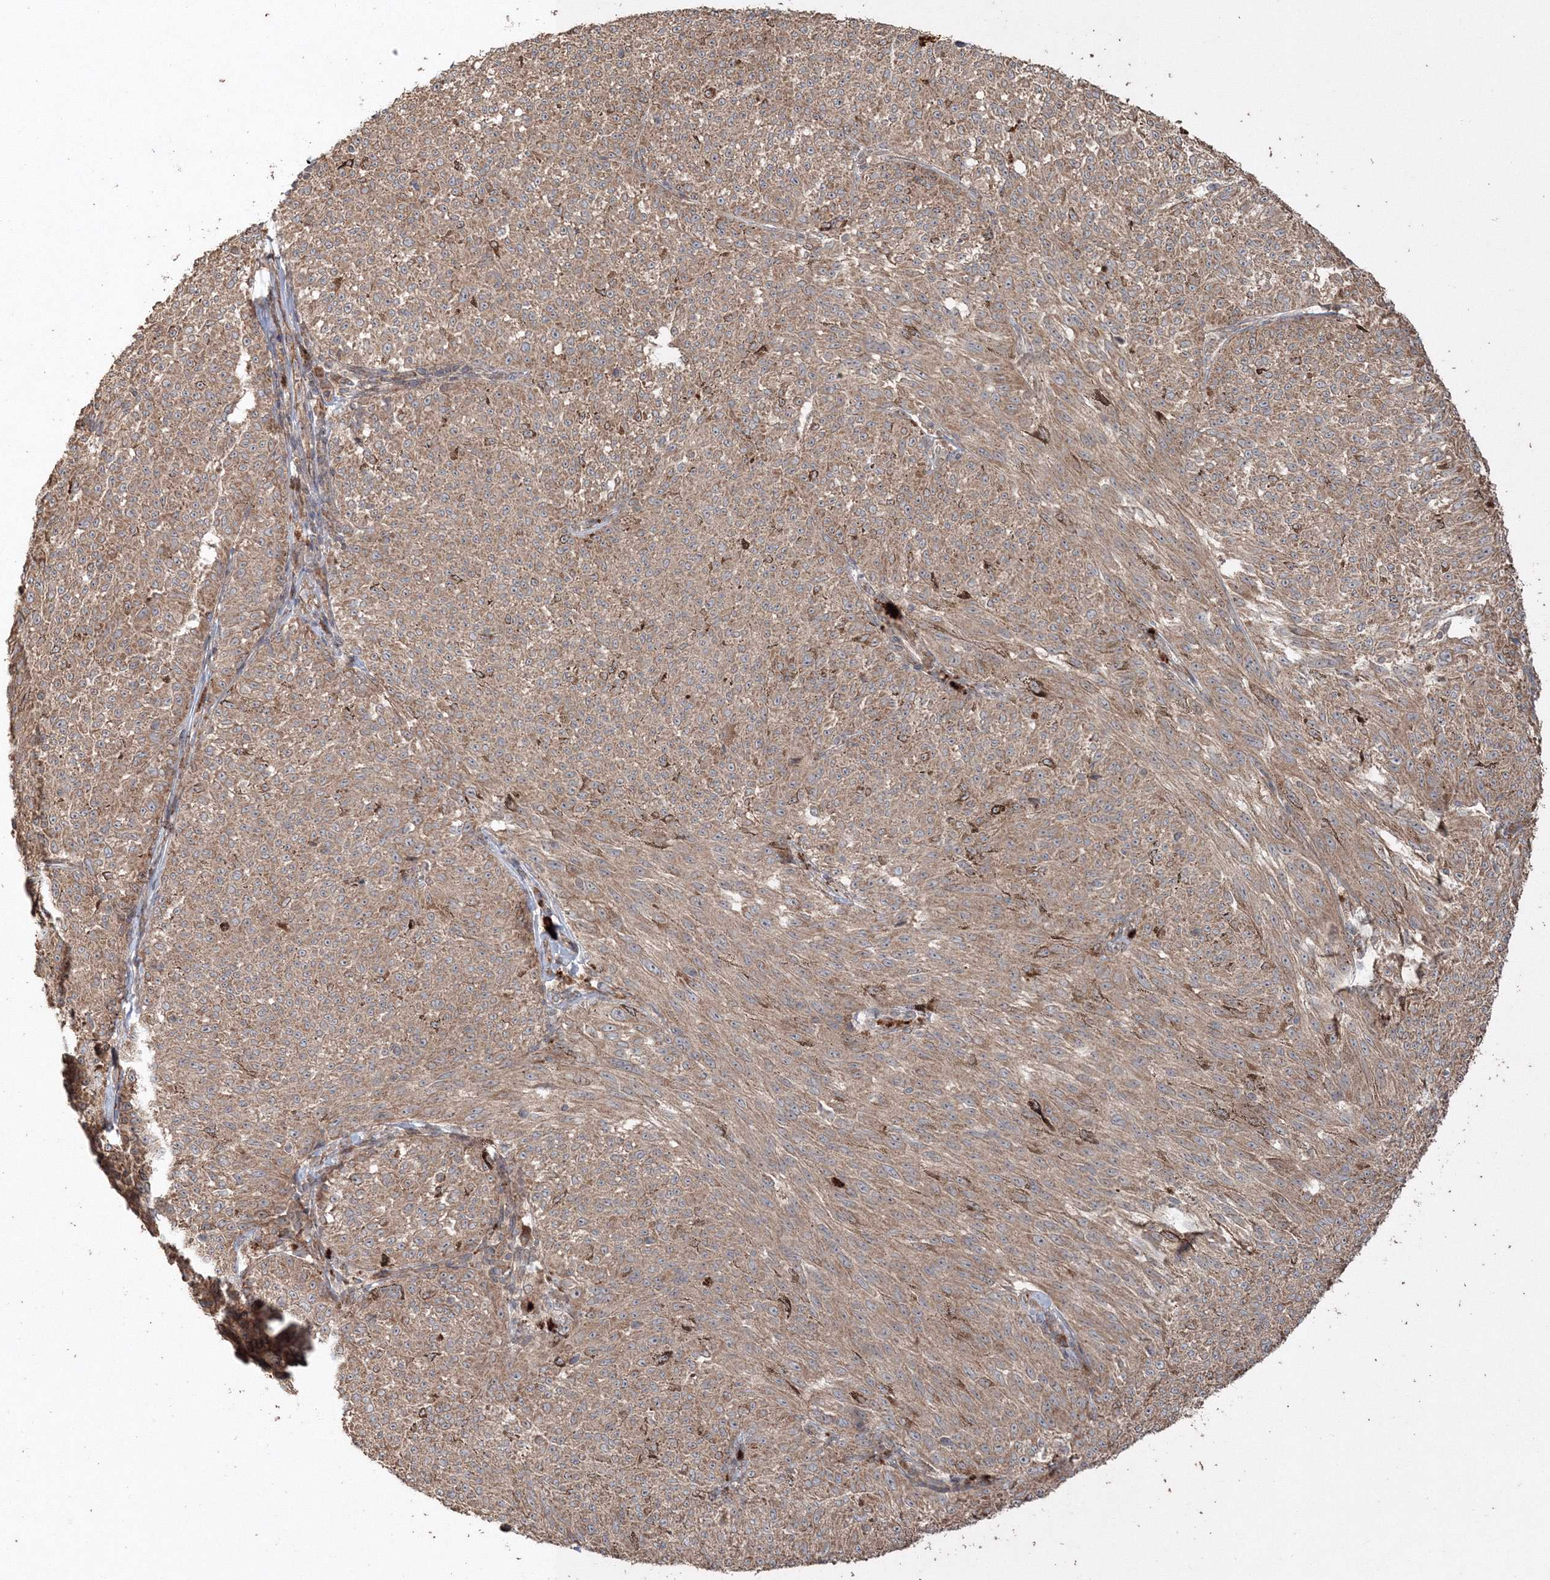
{"staining": {"intensity": "weak", "quantity": ">75%", "location": "cytoplasmic/membranous"}, "tissue": "melanoma", "cell_type": "Tumor cells", "image_type": "cancer", "snomed": [{"axis": "morphology", "description": "Malignant melanoma, NOS"}, {"axis": "topography", "description": "Skin"}], "caption": "Malignant melanoma was stained to show a protein in brown. There is low levels of weak cytoplasmic/membranous expression in approximately >75% of tumor cells.", "gene": "ANAPC16", "patient": {"sex": "female", "age": 72}}